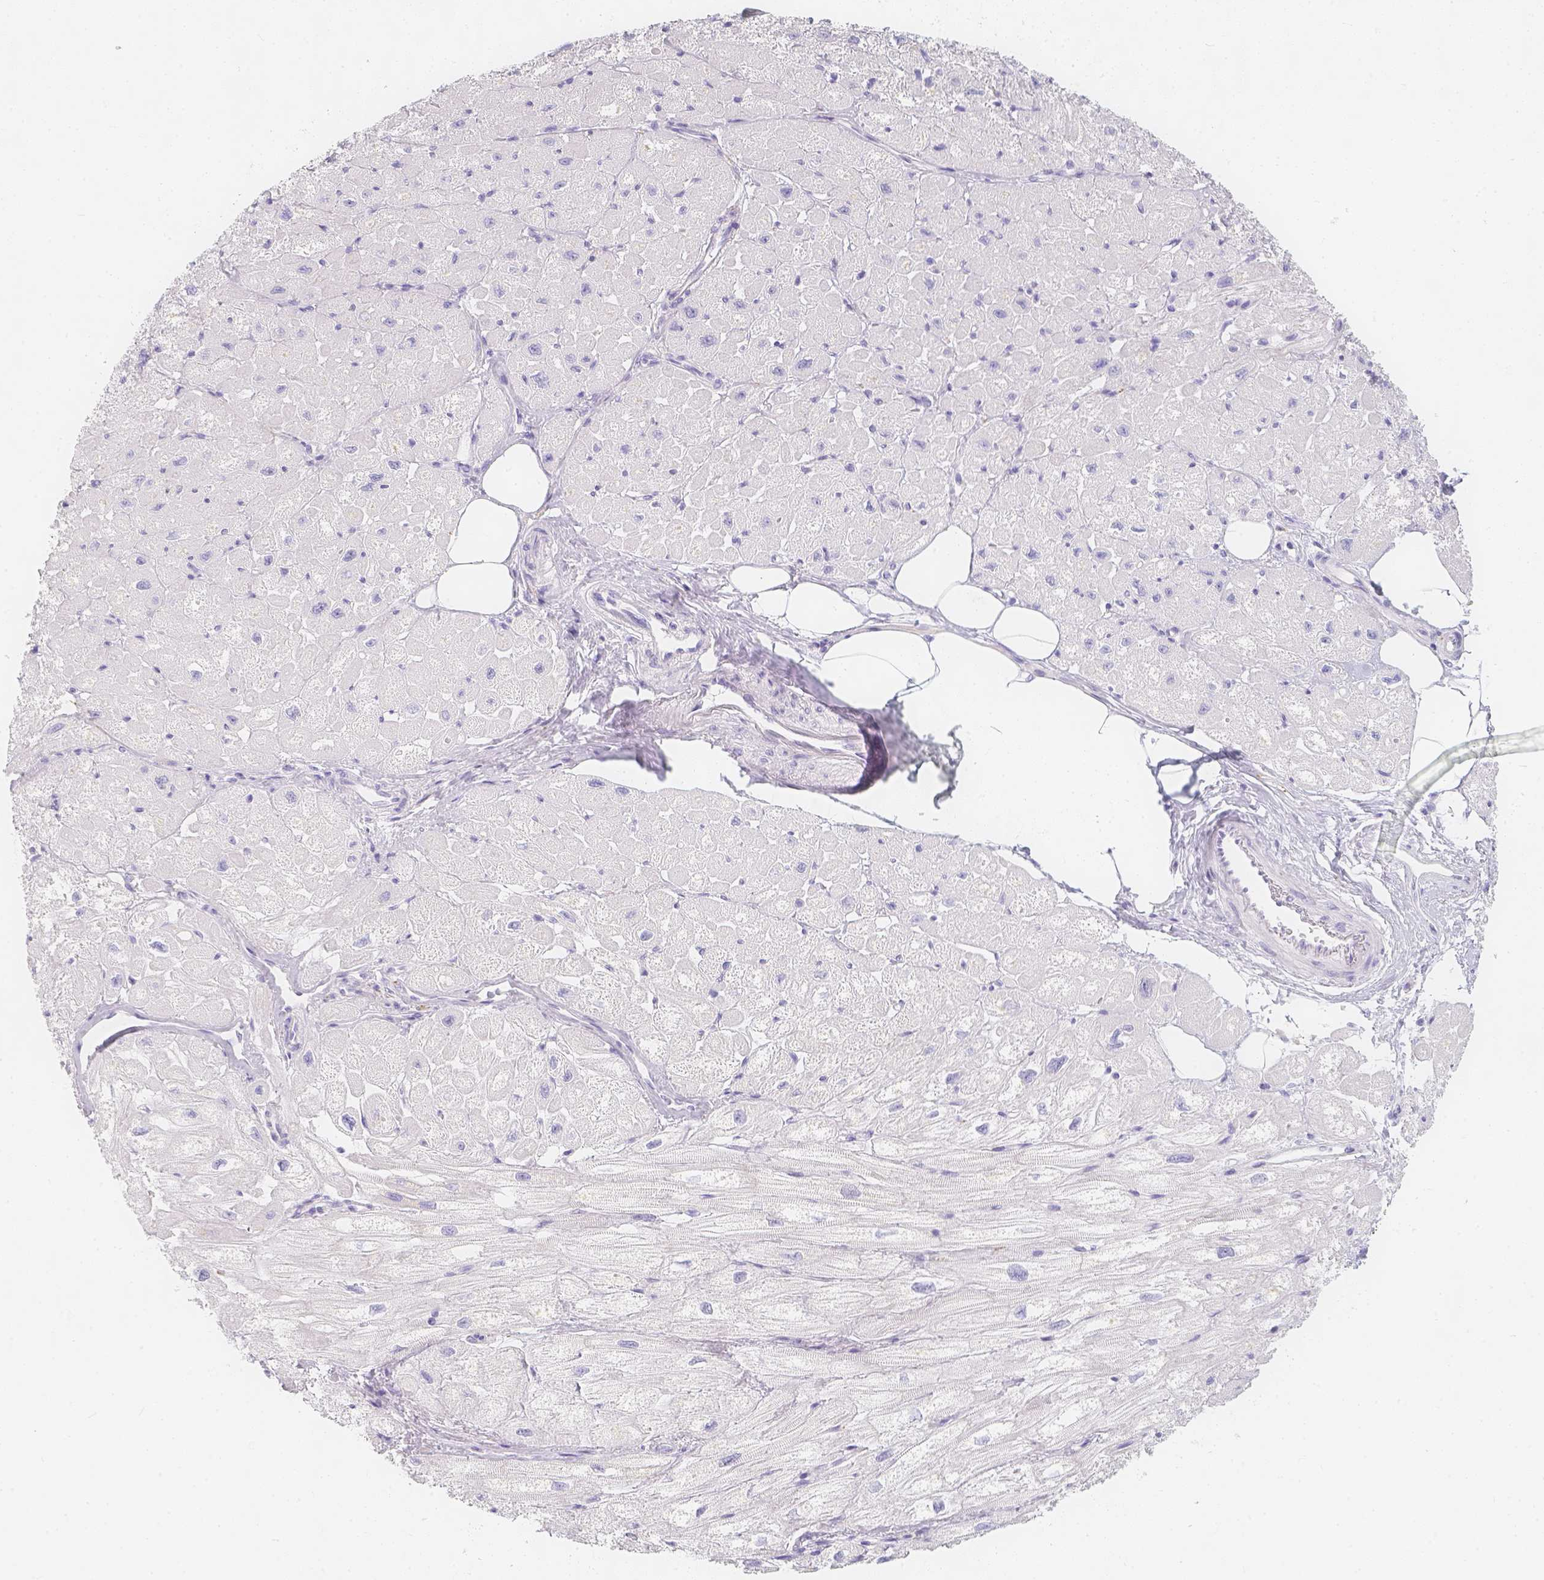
{"staining": {"intensity": "negative", "quantity": "none", "location": "none"}, "tissue": "heart muscle", "cell_type": "Cardiomyocytes", "image_type": "normal", "snomed": [{"axis": "morphology", "description": "Normal tissue, NOS"}, {"axis": "topography", "description": "Heart"}], "caption": "Protein analysis of normal heart muscle reveals no significant positivity in cardiomyocytes. (Immunohistochemistry, brightfield microscopy, high magnification).", "gene": "SLC18A1", "patient": {"sex": "female", "age": 62}}